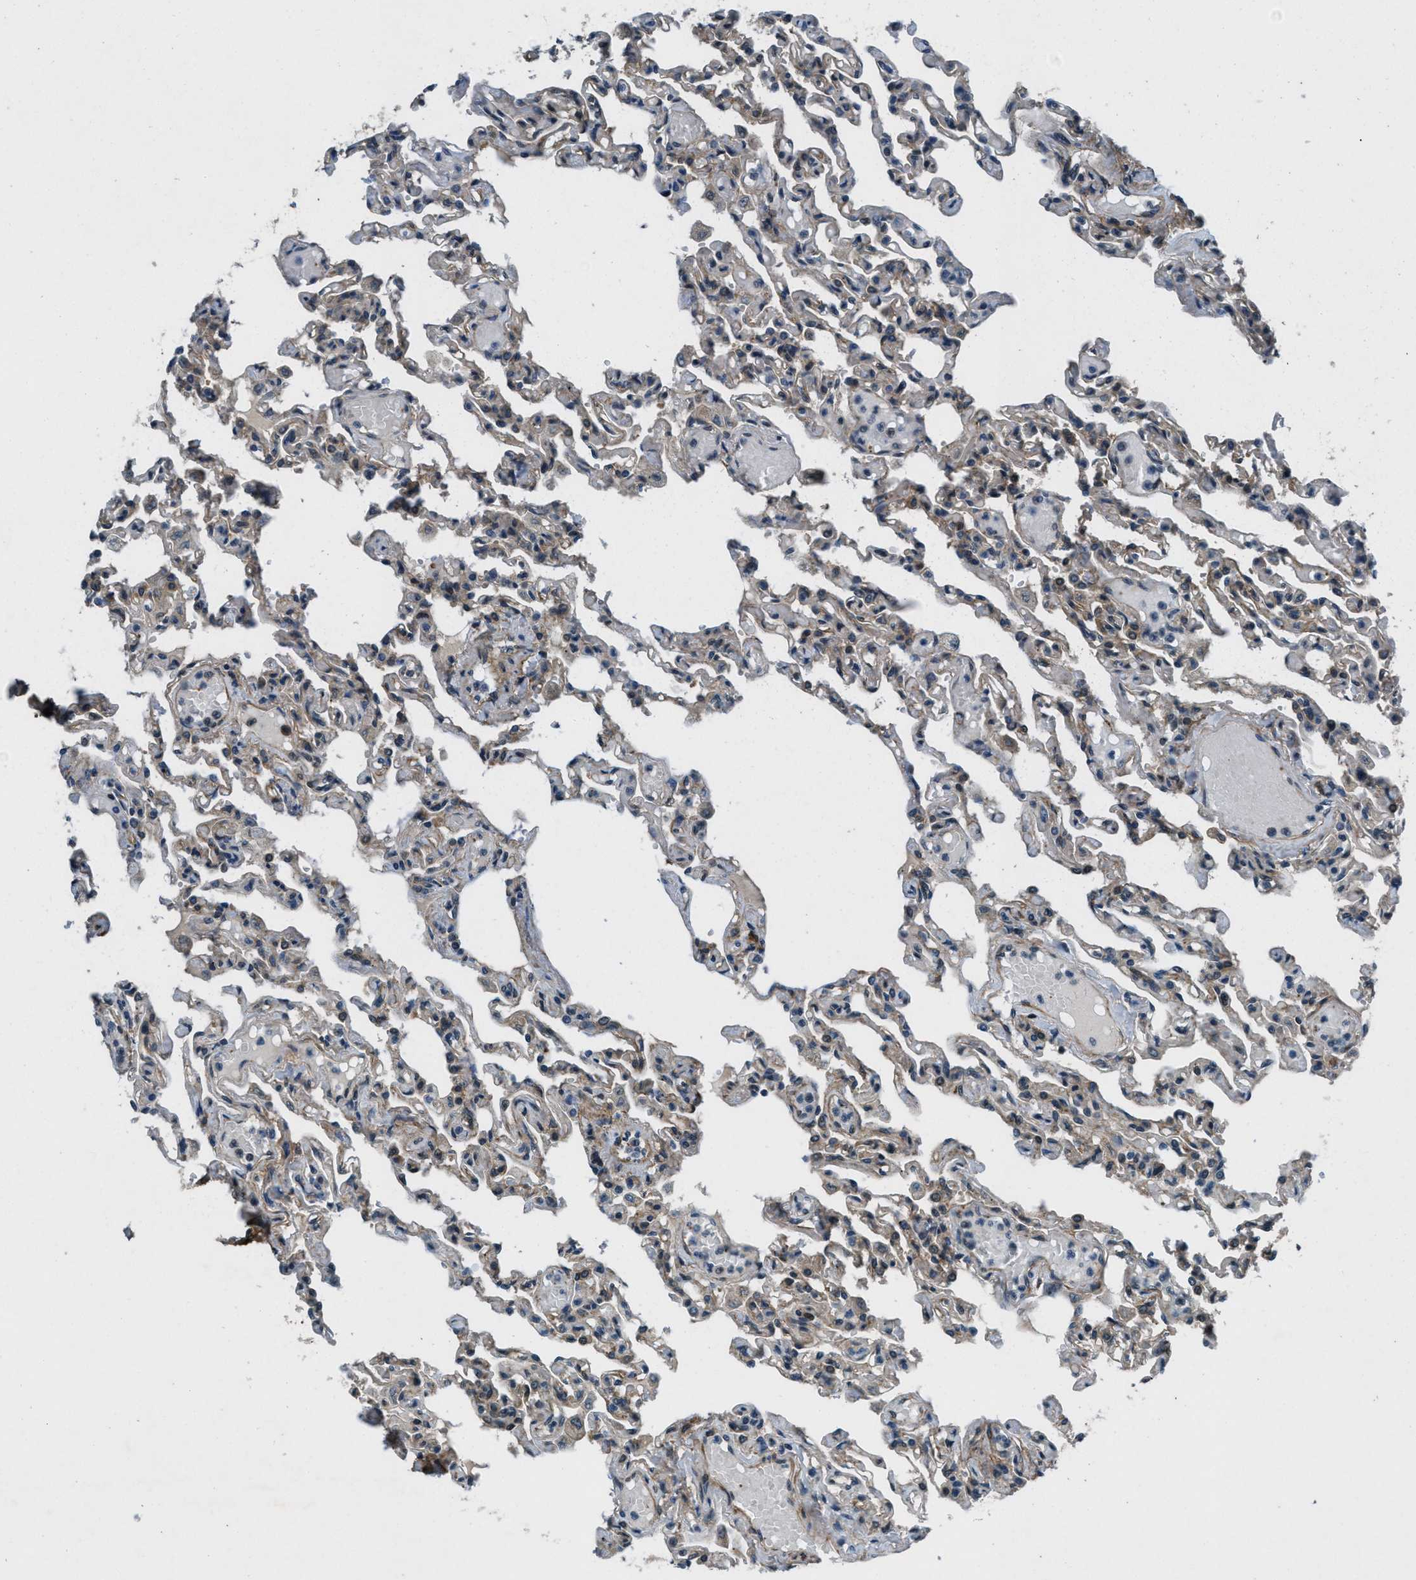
{"staining": {"intensity": "weak", "quantity": "25%-75%", "location": "cytoplasmic/membranous"}, "tissue": "lung", "cell_type": "Alveolar cells", "image_type": "normal", "snomed": [{"axis": "morphology", "description": "Normal tissue, NOS"}, {"axis": "topography", "description": "Lung"}], "caption": "Alveolar cells exhibit low levels of weak cytoplasmic/membranous staining in about 25%-75% of cells in unremarkable human lung. The protein is shown in brown color, while the nuclei are stained blue.", "gene": "EPSTI1", "patient": {"sex": "male", "age": 21}}